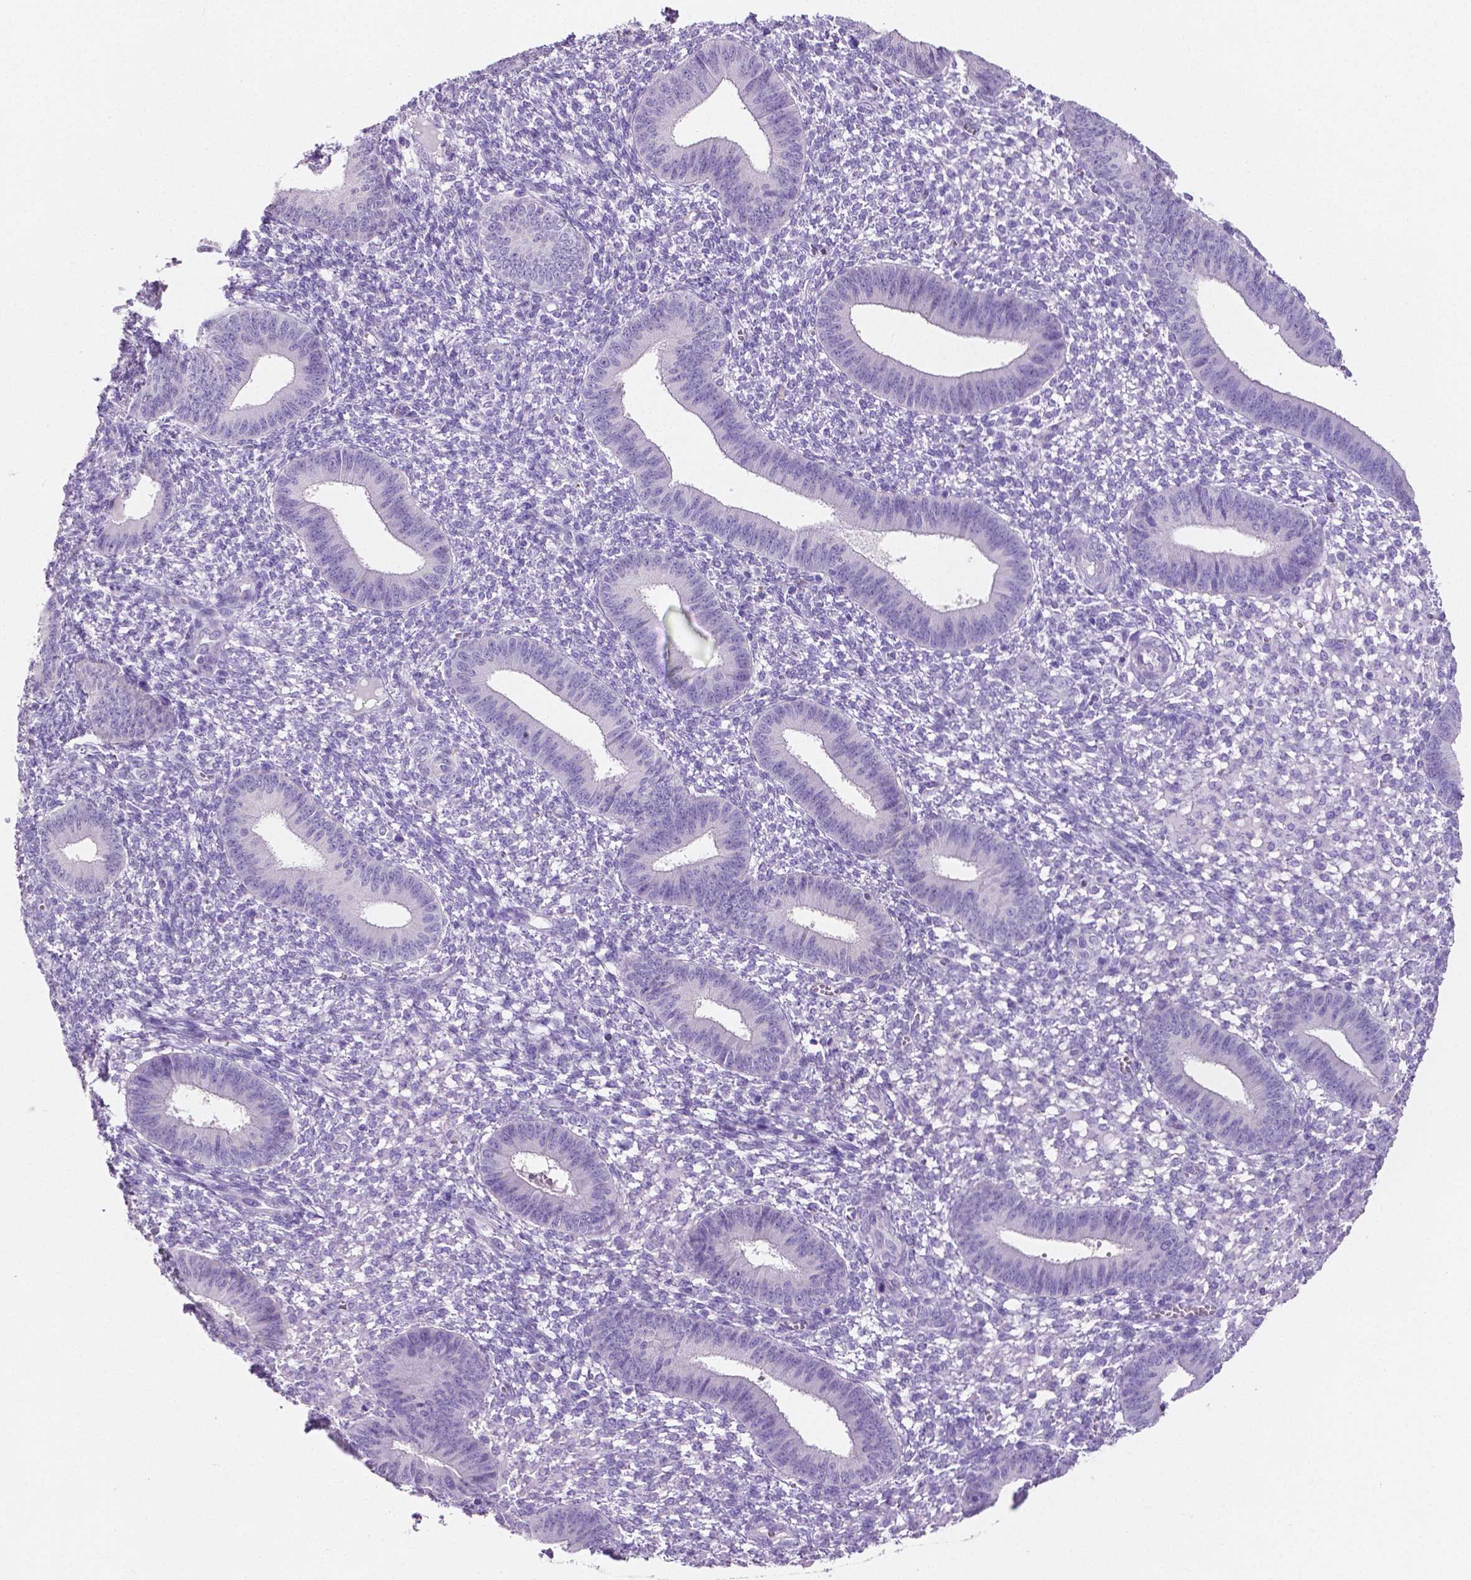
{"staining": {"intensity": "negative", "quantity": "none", "location": "none"}, "tissue": "endometrium", "cell_type": "Cells in endometrial stroma", "image_type": "normal", "snomed": [{"axis": "morphology", "description": "Normal tissue, NOS"}, {"axis": "topography", "description": "Endometrium"}], "caption": "A high-resolution histopathology image shows immunohistochemistry staining of normal endometrium, which exhibits no significant expression in cells in endometrial stroma.", "gene": "MMP9", "patient": {"sex": "female", "age": 42}}